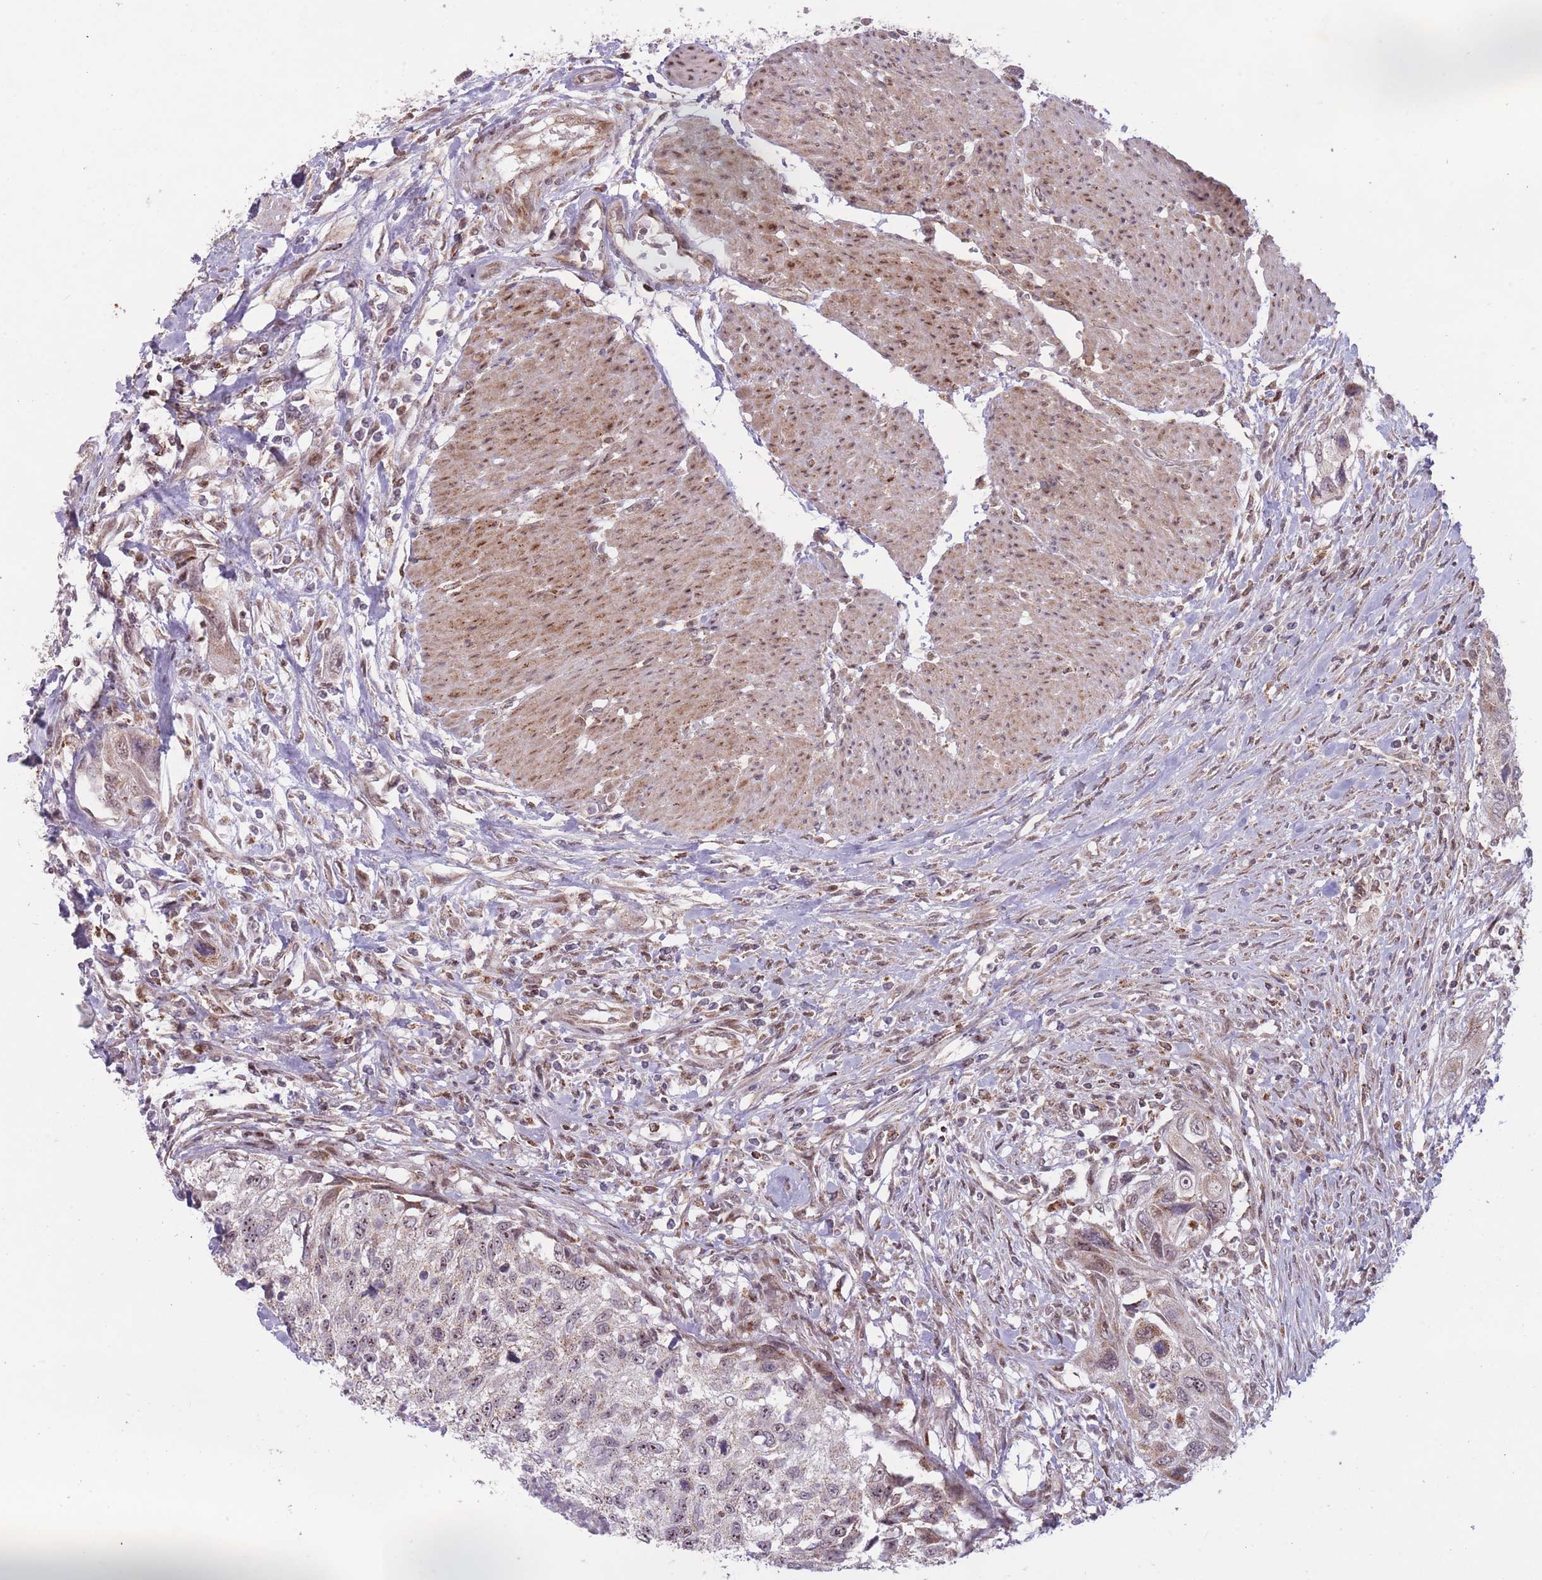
{"staining": {"intensity": "moderate", "quantity": "<25%", "location": "nuclear"}, "tissue": "urothelial cancer", "cell_type": "Tumor cells", "image_type": "cancer", "snomed": [{"axis": "morphology", "description": "Urothelial carcinoma, High grade"}, {"axis": "topography", "description": "Urinary bladder"}], "caption": "Immunohistochemistry (IHC) of human urothelial cancer displays low levels of moderate nuclear expression in about <25% of tumor cells.", "gene": "DPYSL4", "patient": {"sex": "female", "age": 60}}